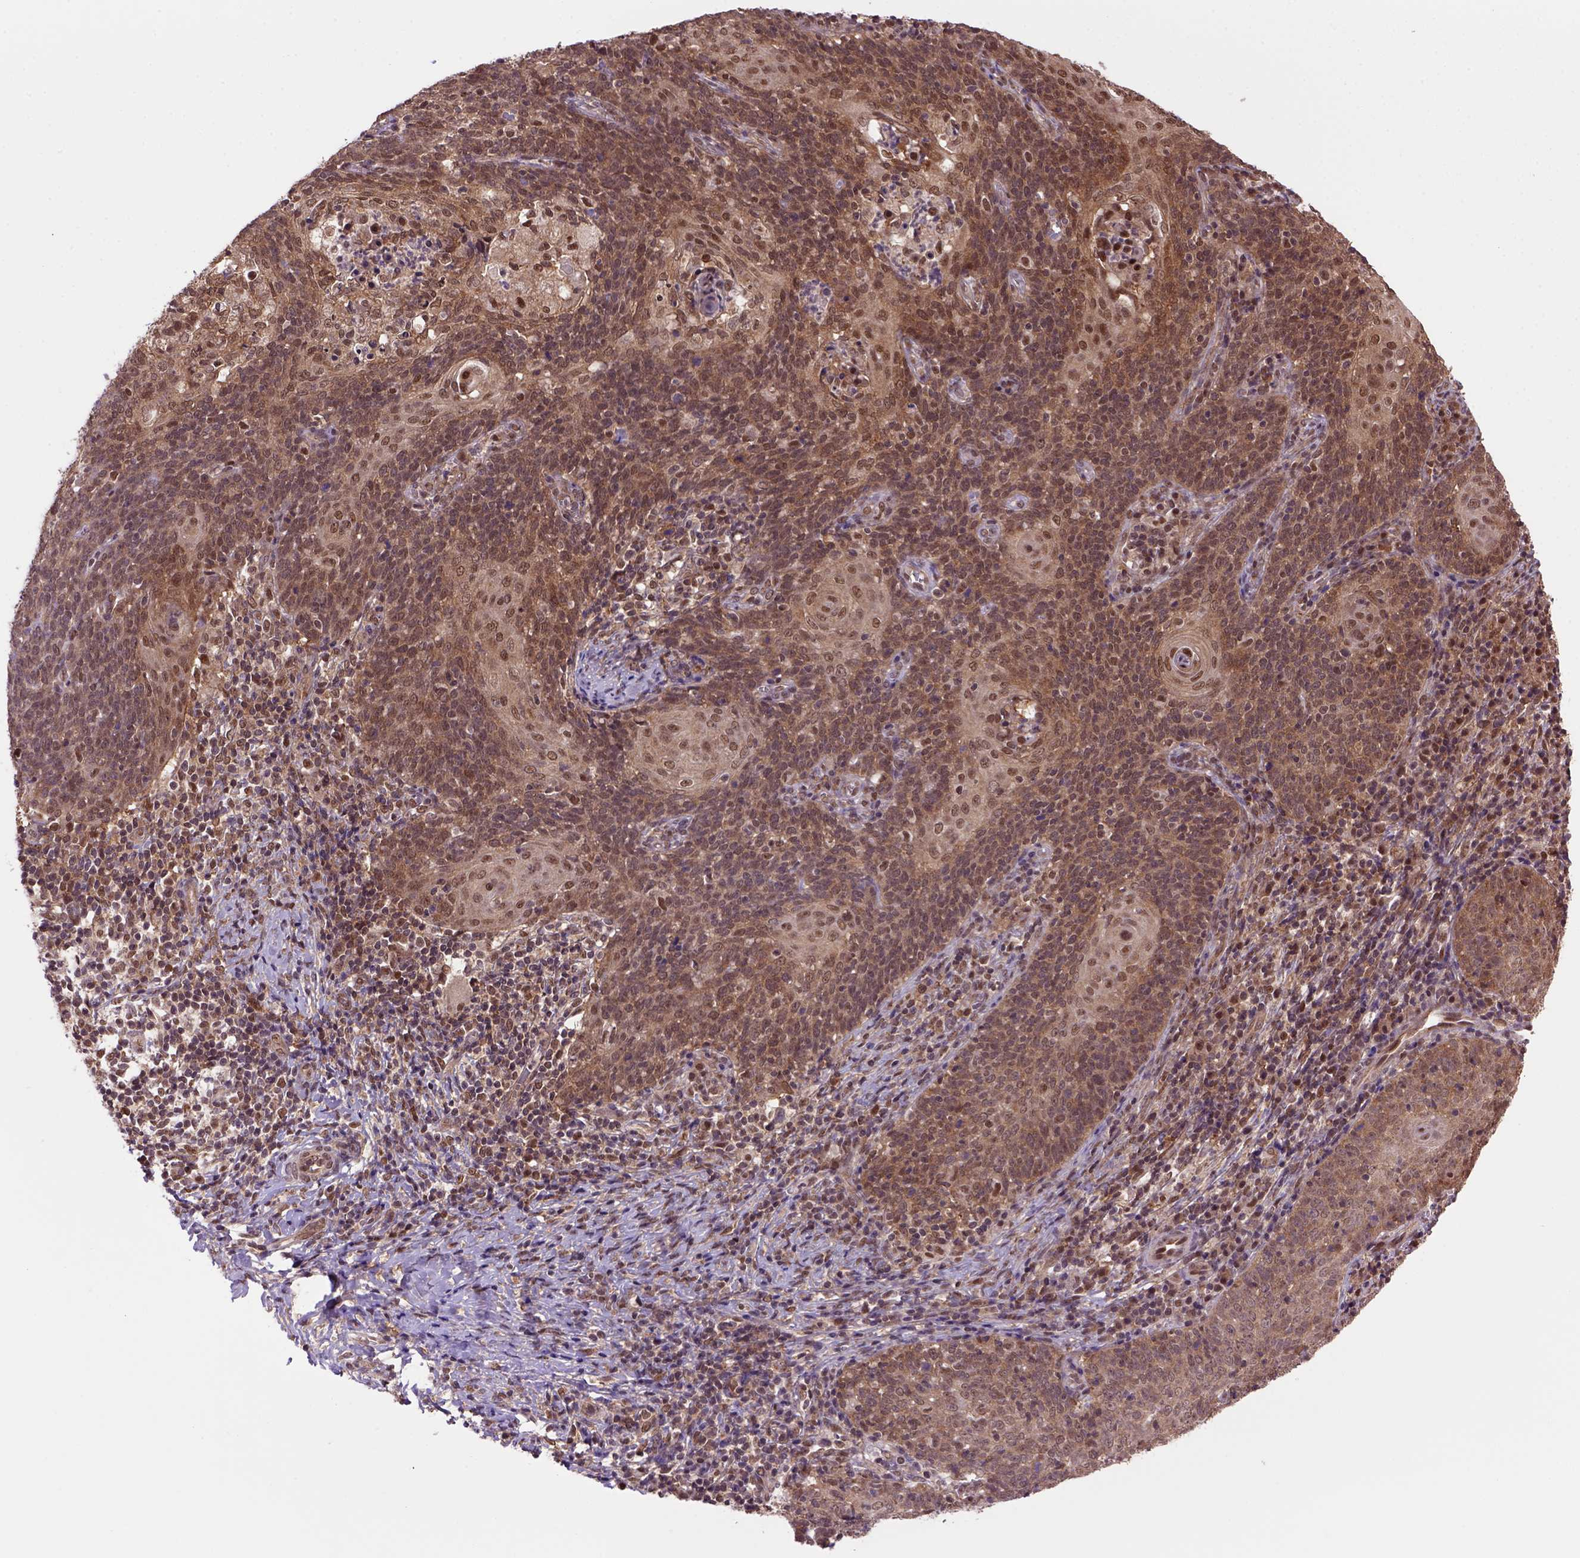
{"staining": {"intensity": "strong", "quantity": ">75%", "location": "cytoplasmic/membranous,nuclear"}, "tissue": "cervical cancer", "cell_type": "Tumor cells", "image_type": "cancer", "snomed": [{"axis": "morphology", "description": "Normal tissue, NOS"}, {"axis": "morphology", "description": "Squamous cell carcinoma, NOS"}, {"axis": "topography", "description": "Cervix"}], "caption": "DAB immunohistochemical staining of cervical cancer reveals strong cytoplasmic/membranous and nuclear protein expression in approximately >75% of tumor cells.", "gene": "PSMC2", "patient": {"sex": "female", "age": 39}}